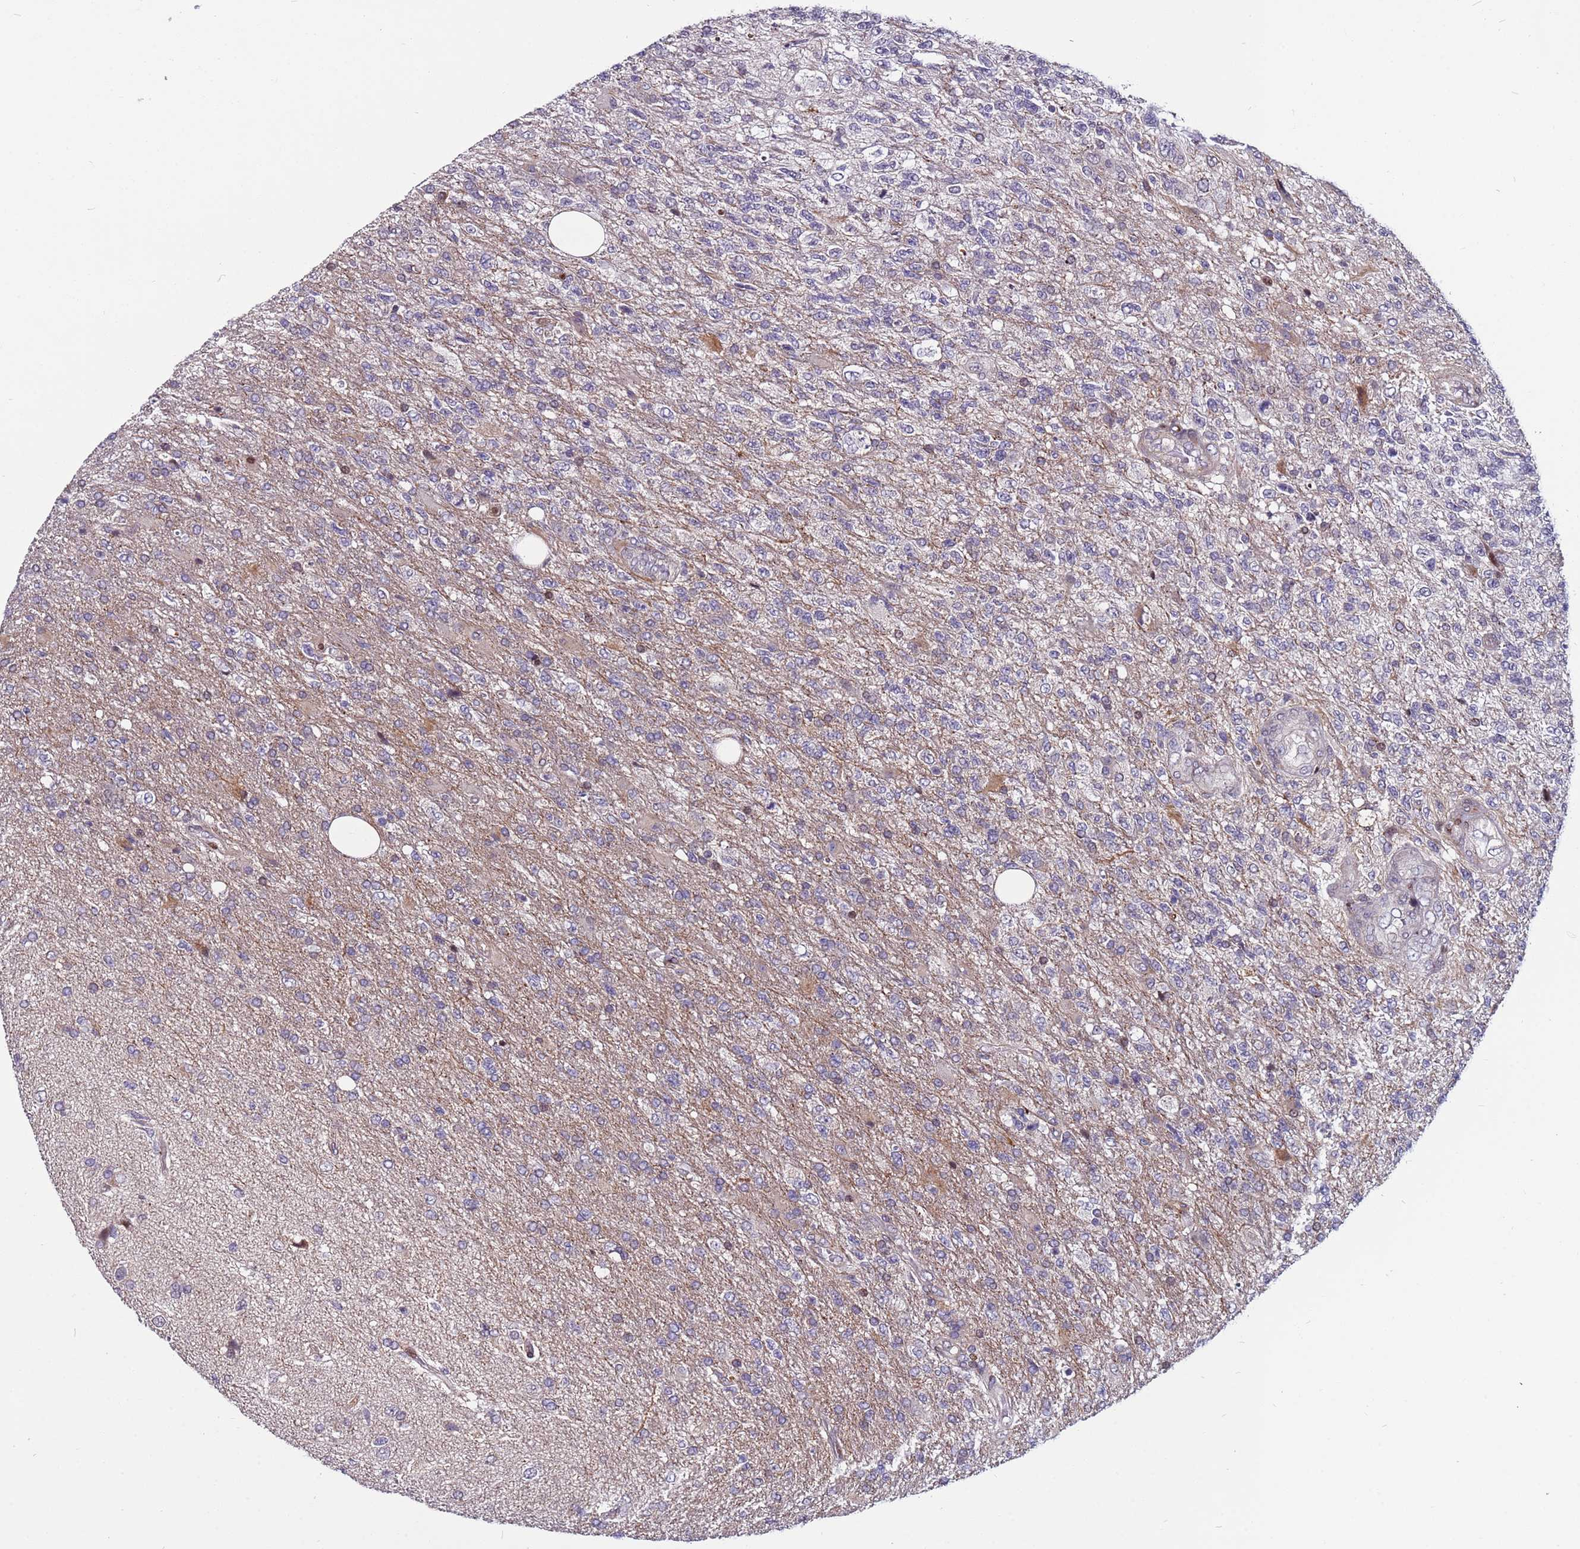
{"staining": {"intensity": "negative", "quantity": "none", "location": "none"}, "tissue": "glioma", "cell_type": "Tumor cells", "image_type": "cancer", "snomed": [{"axis": "morphology", "description": "Glioma, malignant, High grade"}, {"axis": "topography", "description": "Brain"}], "caption": "The photomicrograph shows no significant staining in tumor cells of malignant glioma (high-grade).", "gene": "WBP11", "patient": {"sex": "male", "age": 56}}